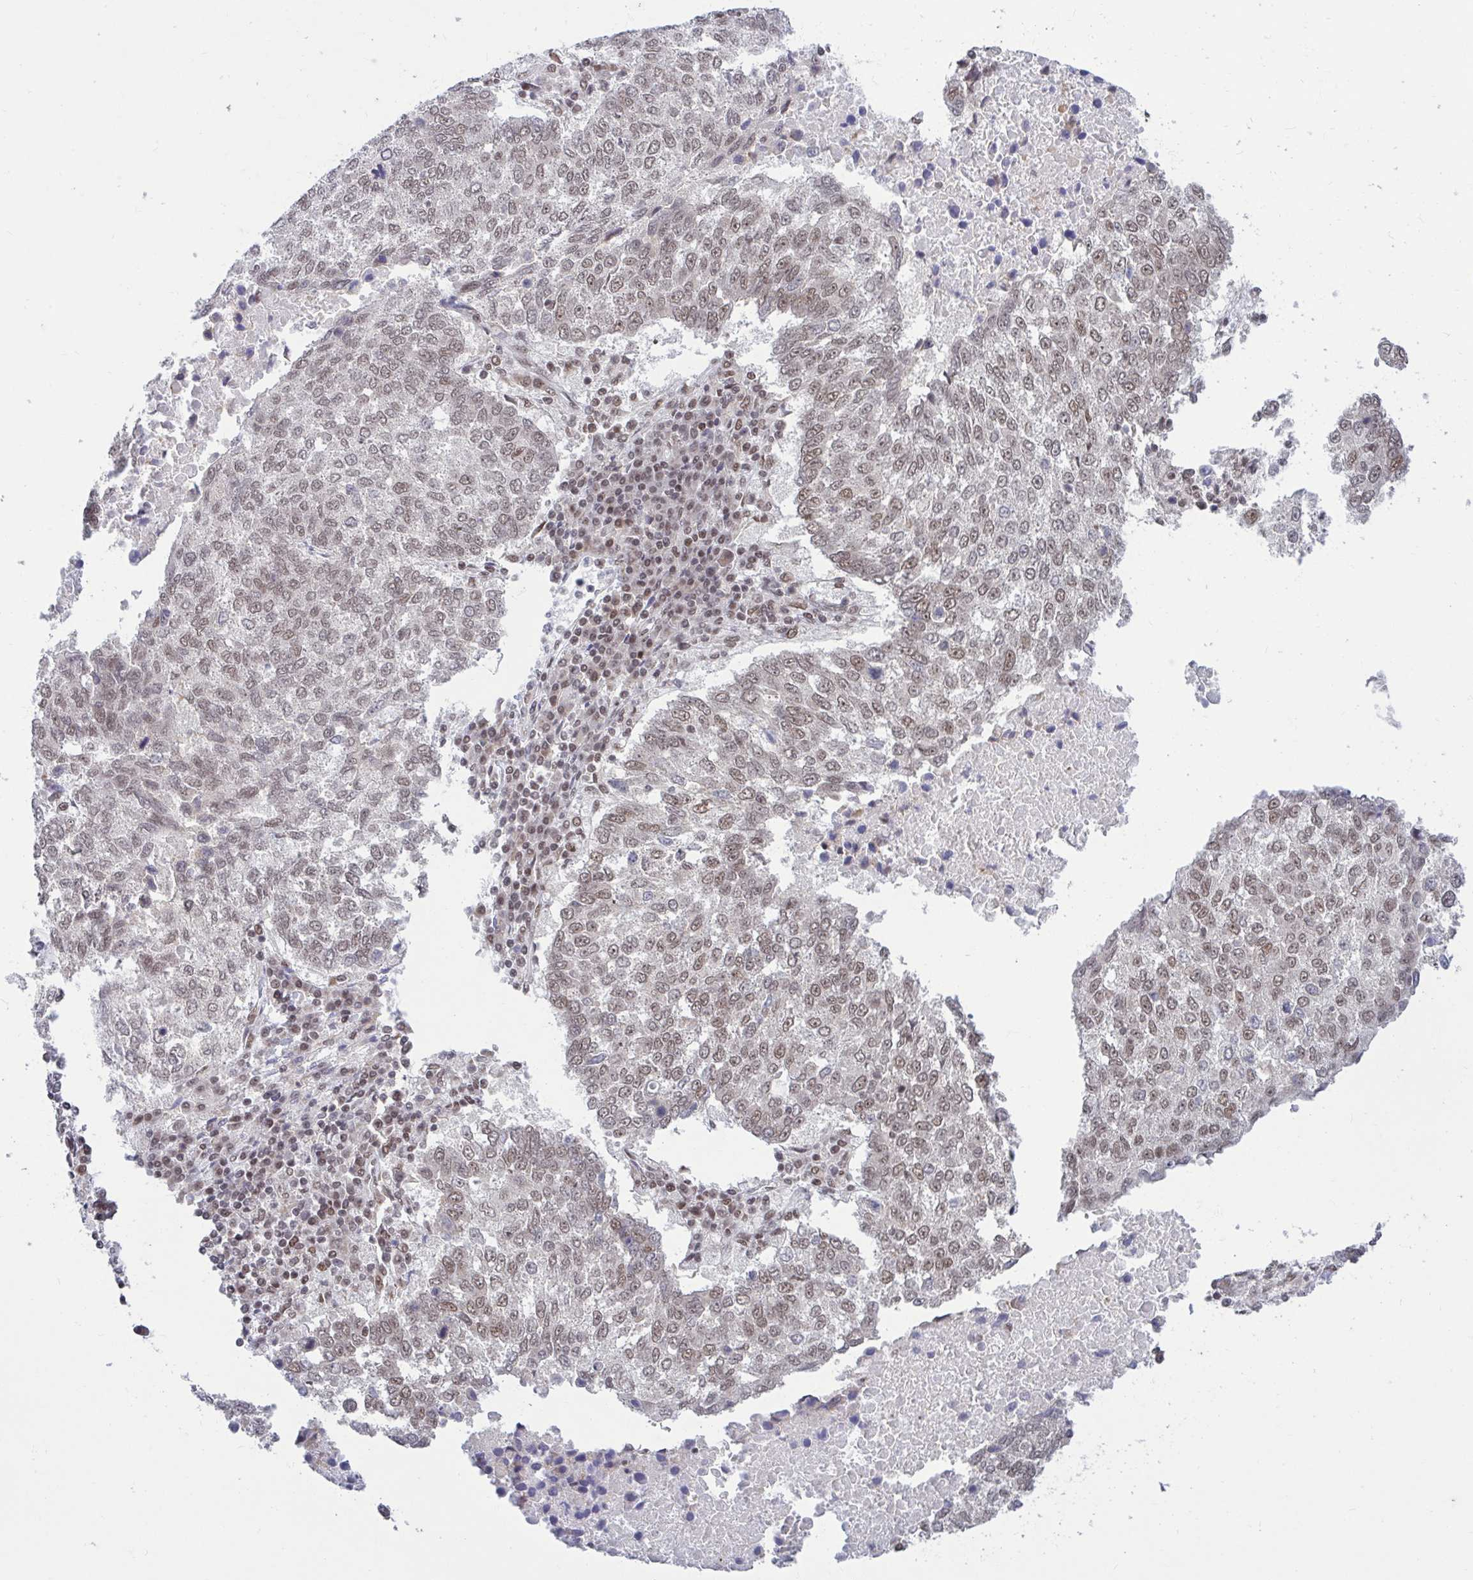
{"staining": {"intensity": "weak", "quantity": ">75%", "location": "nuclear"}, "tissue": "lung cancer", "cell_type": "Tumor cells", "image_type": "cancer", "snomed": [{"axis": "morphology", "description": "Squamous cell carcinoma, NOS"}, {"axis": "topography", "description": "Lung"}], "caption": "Weak nuclear protein positivity is present in approximately >75% of tumor cells in lung cancer.", "gene": "PHF10", "patient": {"sex": "male", "age": 73}}